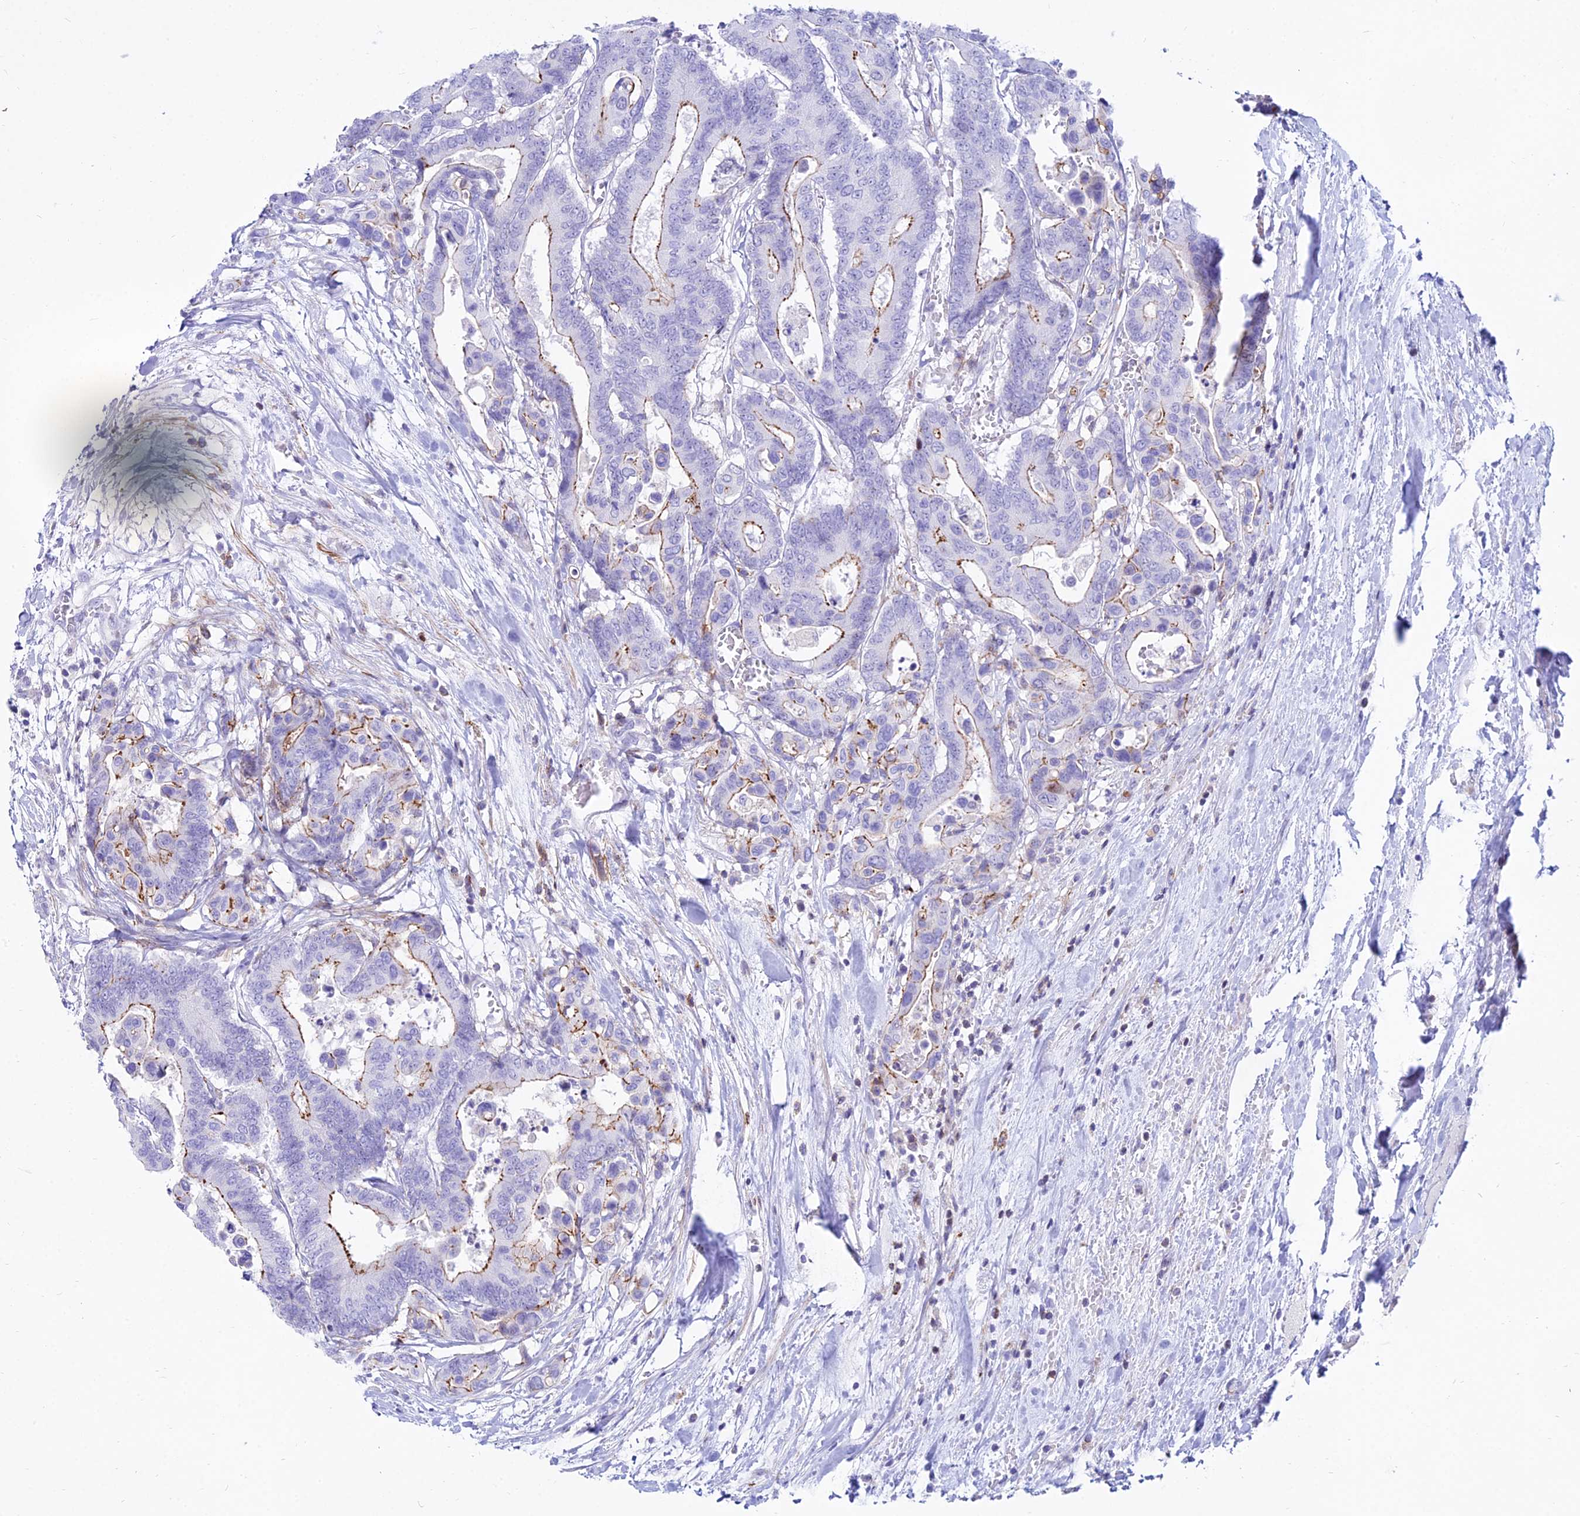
{"staining": {"intensity": "moderate", "quantity": "<25%", "location": "cytoplasmic/membranous"}, "tissue": "colorectal cancer", "cell_type": "Tumor cells", "image_type": "cancer", "snomed": [{"axis": "morphology", "description": "Normal tissue, NOS"}, {"axis": "morphology", "description": "Adenocarcinoma, NOS"}, {"axis": "topography", "description": "Colon"}], "caption": "An image of human colorectal adenocarcinoma stained for a protein displays moderate cytoplasmic/membranous brown staining in tumor cells.", "gene": "DLX1", "patient": {"sex": "male", "age": 82}}